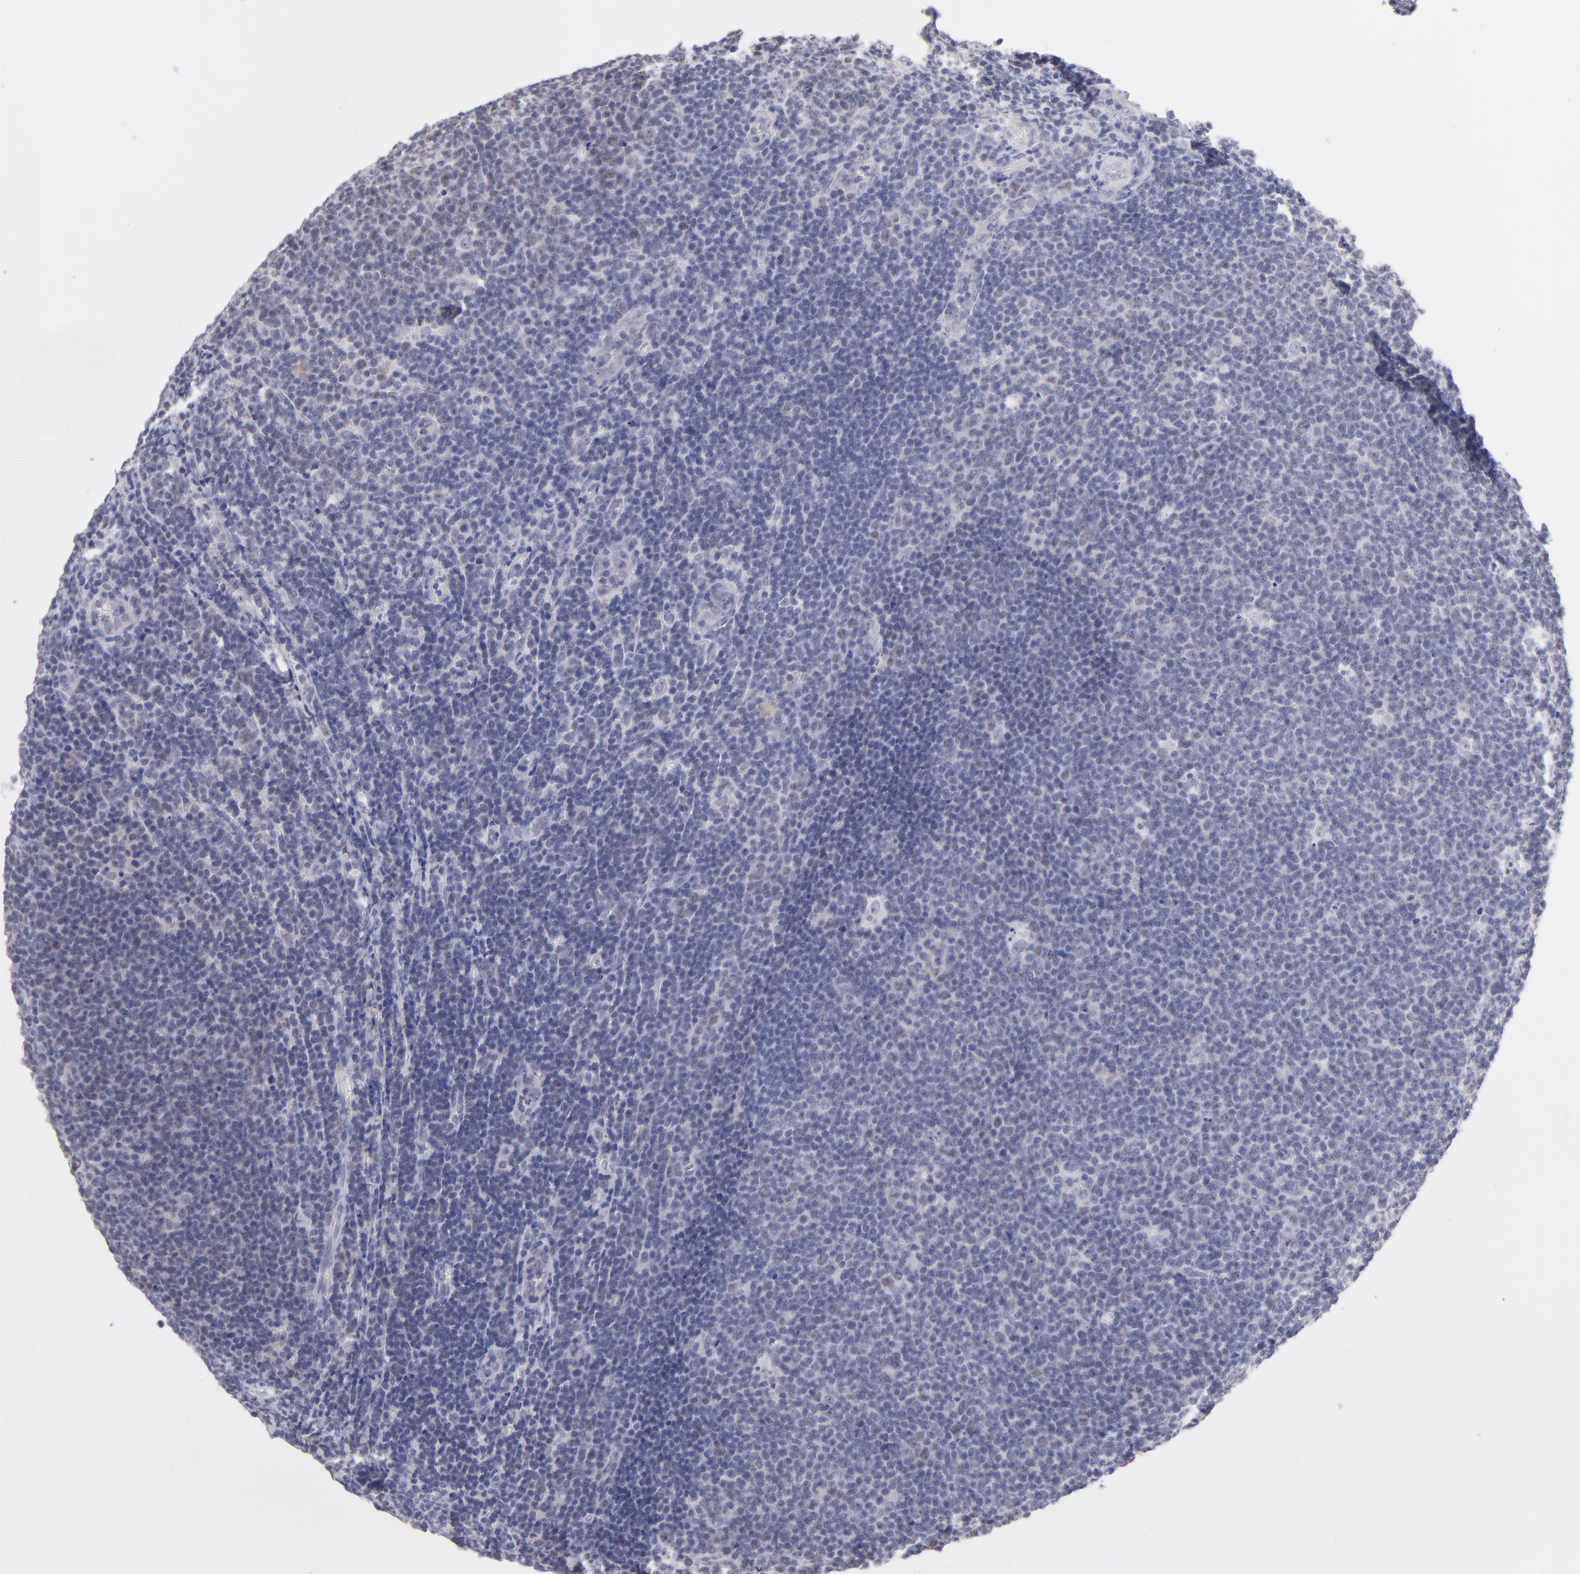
{"staining": {"intensity": "weak", "quantity": "25%-75%", "location": "cytoplasmic/membranous"}, "tissue": "lymphoma", "cell_type": "Tumor cells", "image_type": "cancer", "snomed": [{"axis": "morphology", "description": "Malignant lymphoma, non-Hodgkin's type, Low grade"}, {"axis": "topography", "description": "Lymph node"}], "caption": "This is a photomicrograph of immunohistochemistry staining of malignant lymphoma, non-Hodgkin's type (low-grade), which shows weak staining in the cytoplasmic/membranous of tumor cells.", "gene": "TEX11", "patient": {"sex": "male", "age": 74}}